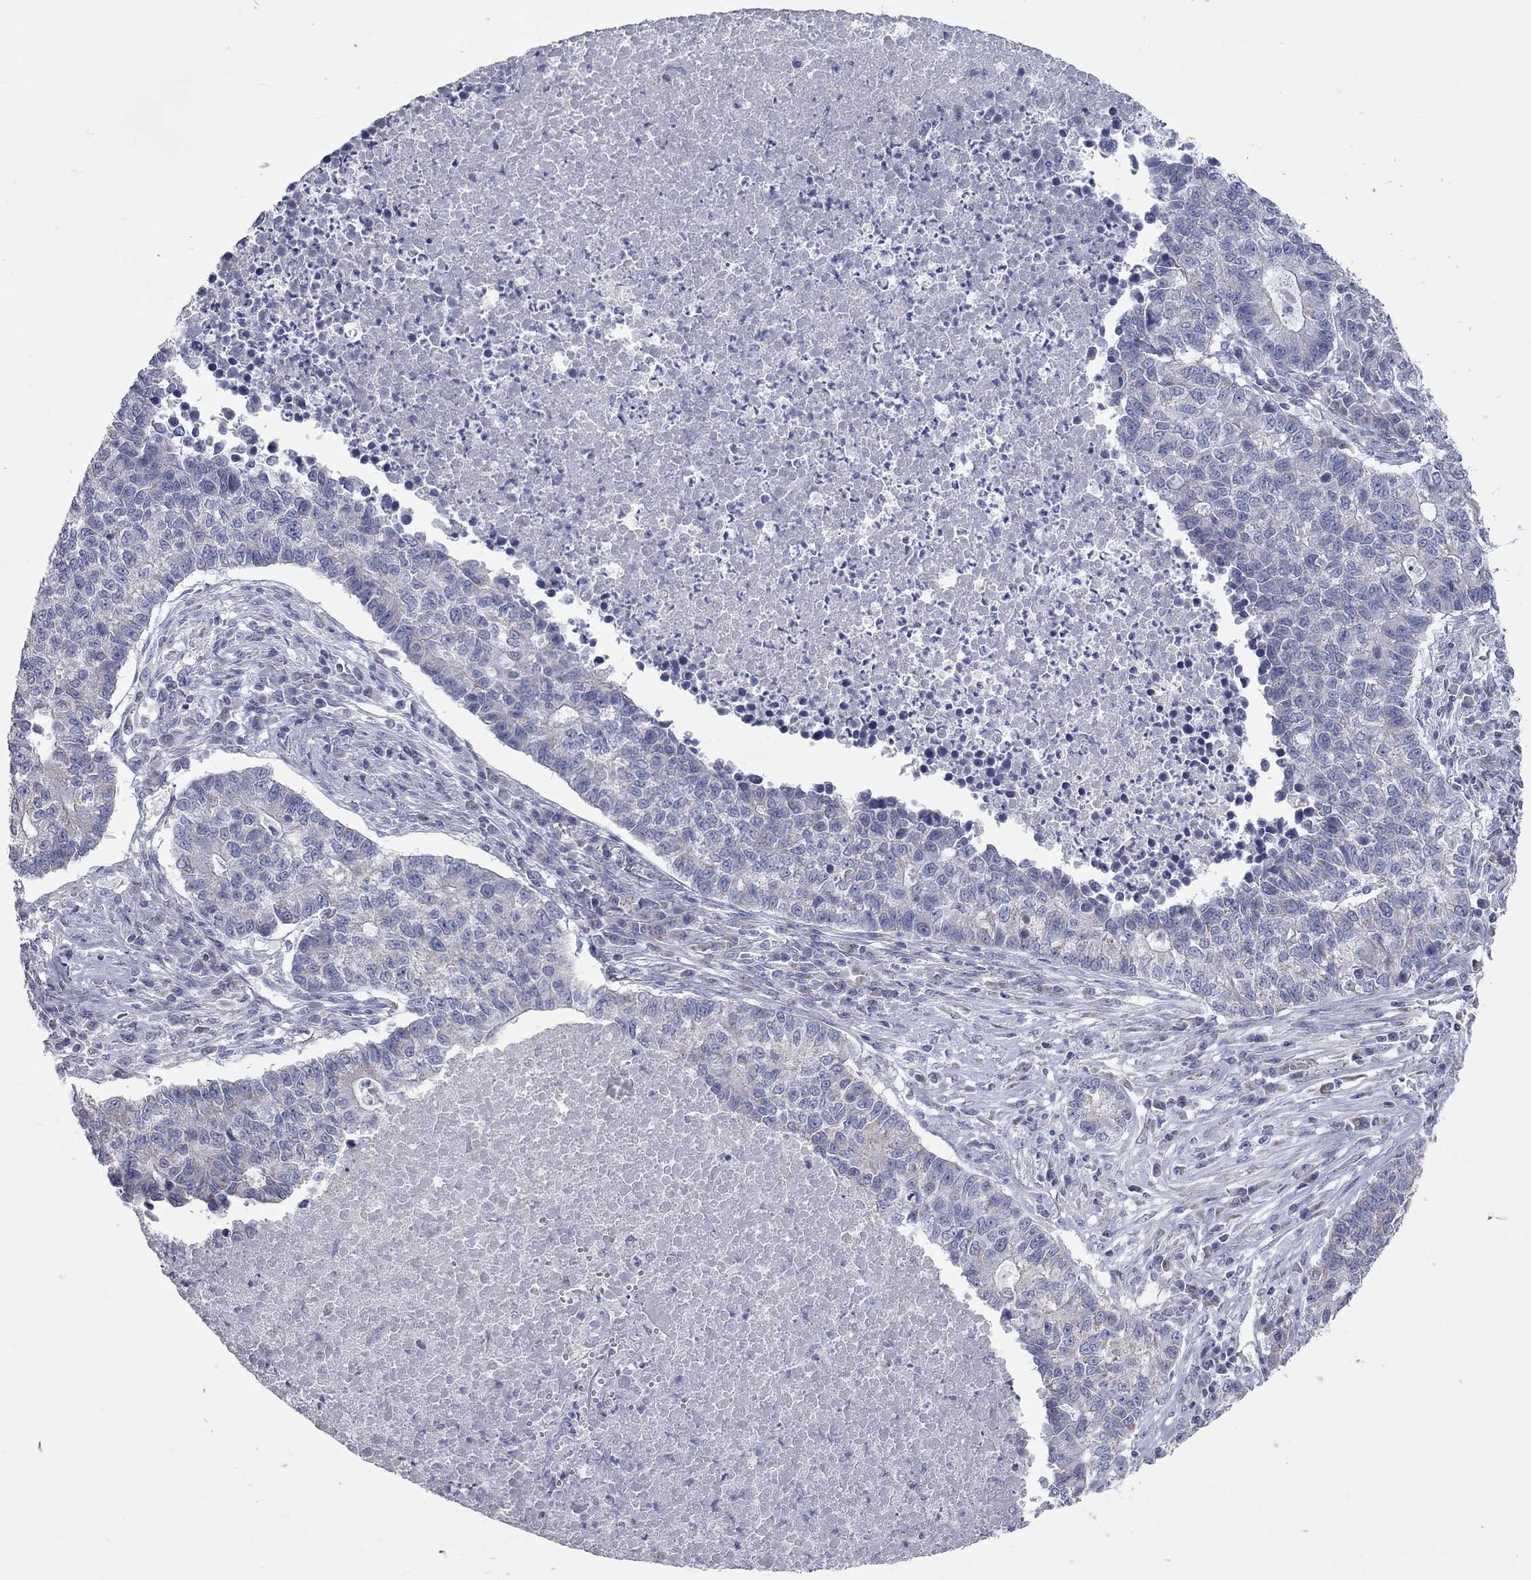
{"staining": {"intensity": "negative", "quantity": "none", "location": "none"}, "tissue": "lung cancer", "cell_type": "Tumor cells", "image_type": "cancer", "snomed": [{"axis": "morphology", "description": "Adenocarcinoma, NOS"}, {"axis": "topography", "description": "Lung"}], "caption": "Lung cancer was stained to show a protein in brown. There is no significant staining in tumor cells. Nuclei are stained in blue.", "gene": "CFAP161", "patient": {"sex": "male", "age": 57}}